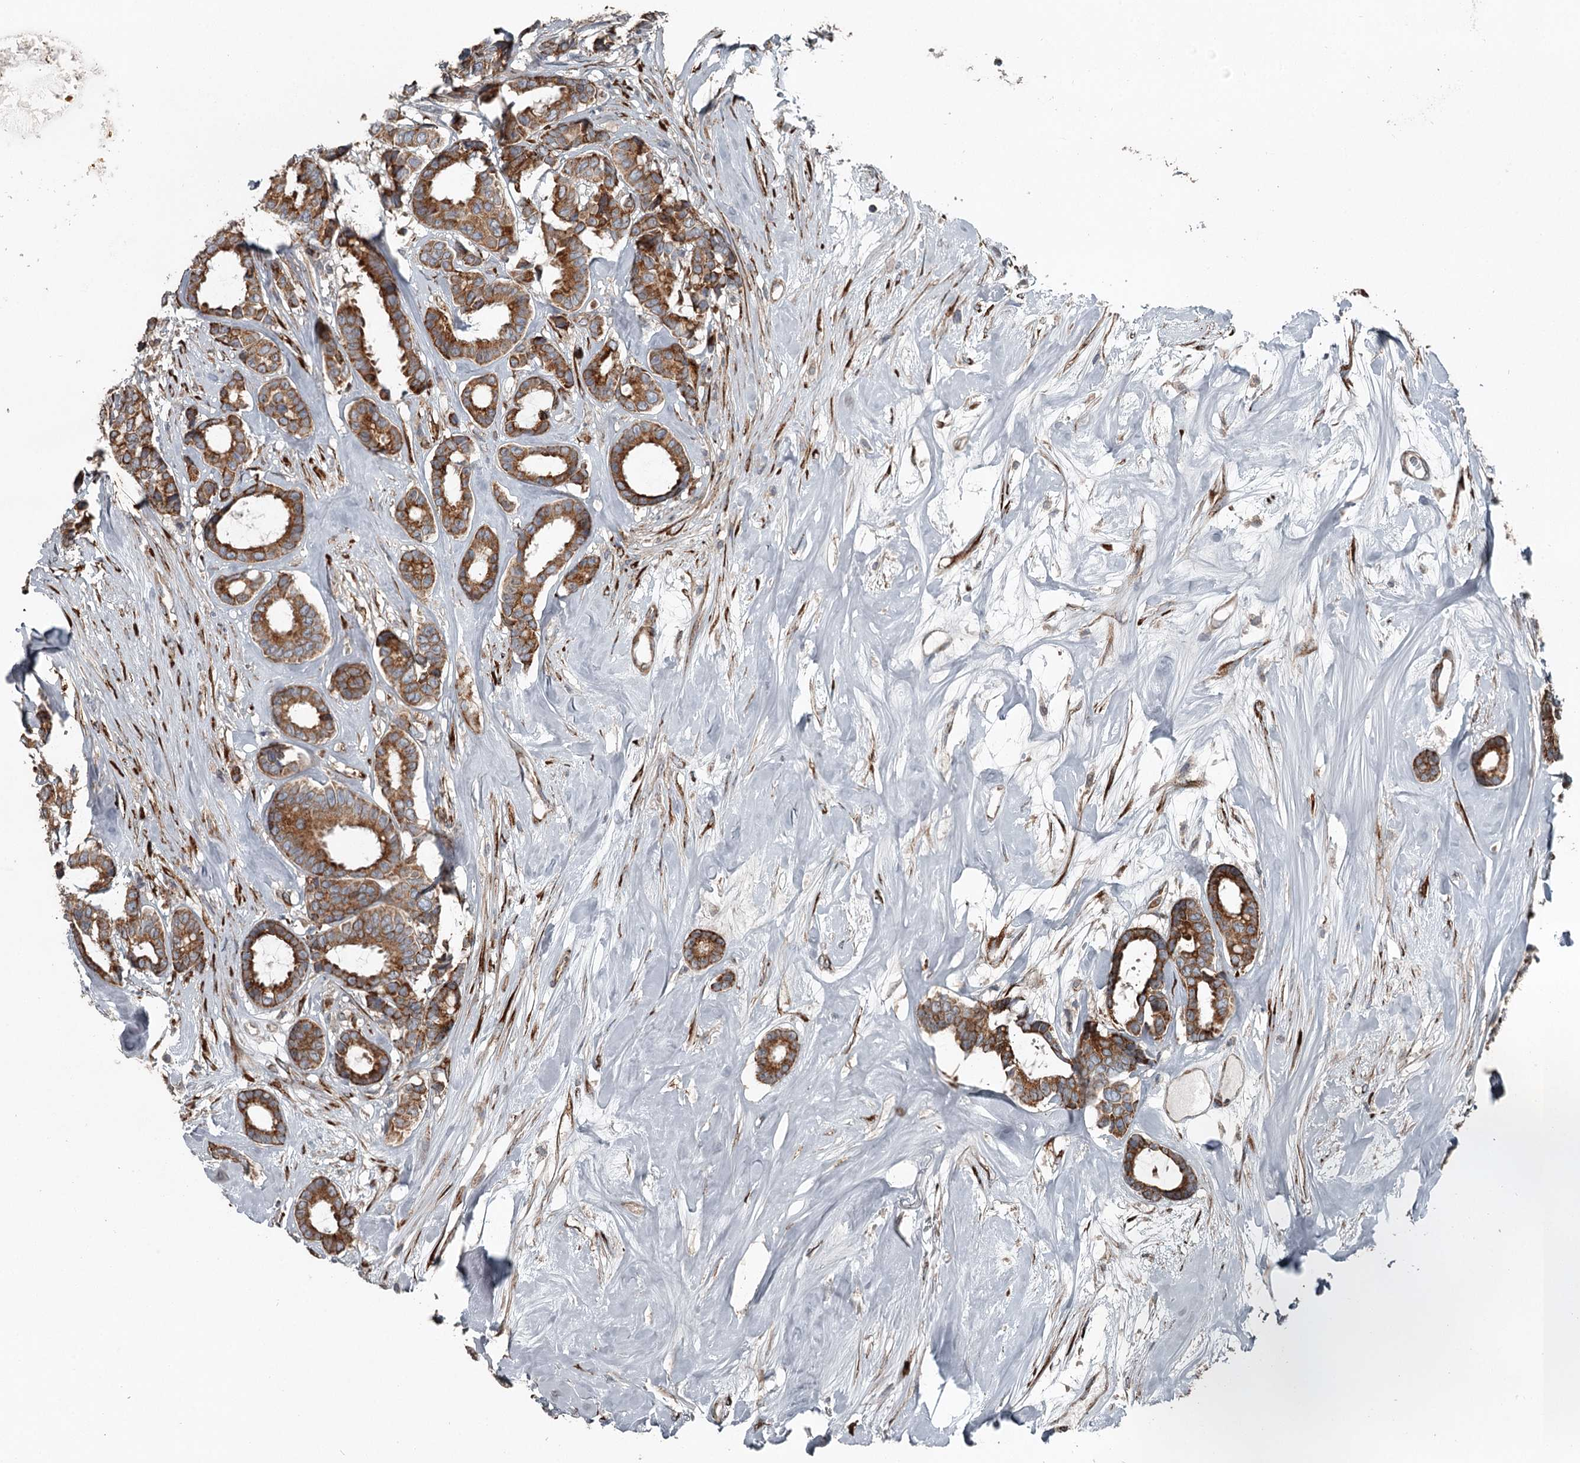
{"staining": {"intensity": "strong", "quantity": ">75%", "location": "cytoplasmic/membranous"}, "tissue": "breast cancer", "cell_type": "Tumor cells", "image_type": "cancer", "snomed": [{"axis": "morphology", "description": "Duct carcinoma"}, {"axis": "topography", "description": "Breast"}], "caption": "Brown immunohistochemical staining in breast cancer demonstrates strong cytoplasmic/membranous staining in about >75% of tumor cells.", "gene": "RASSF8", "patient": {"sex": "female", "age": 87}}